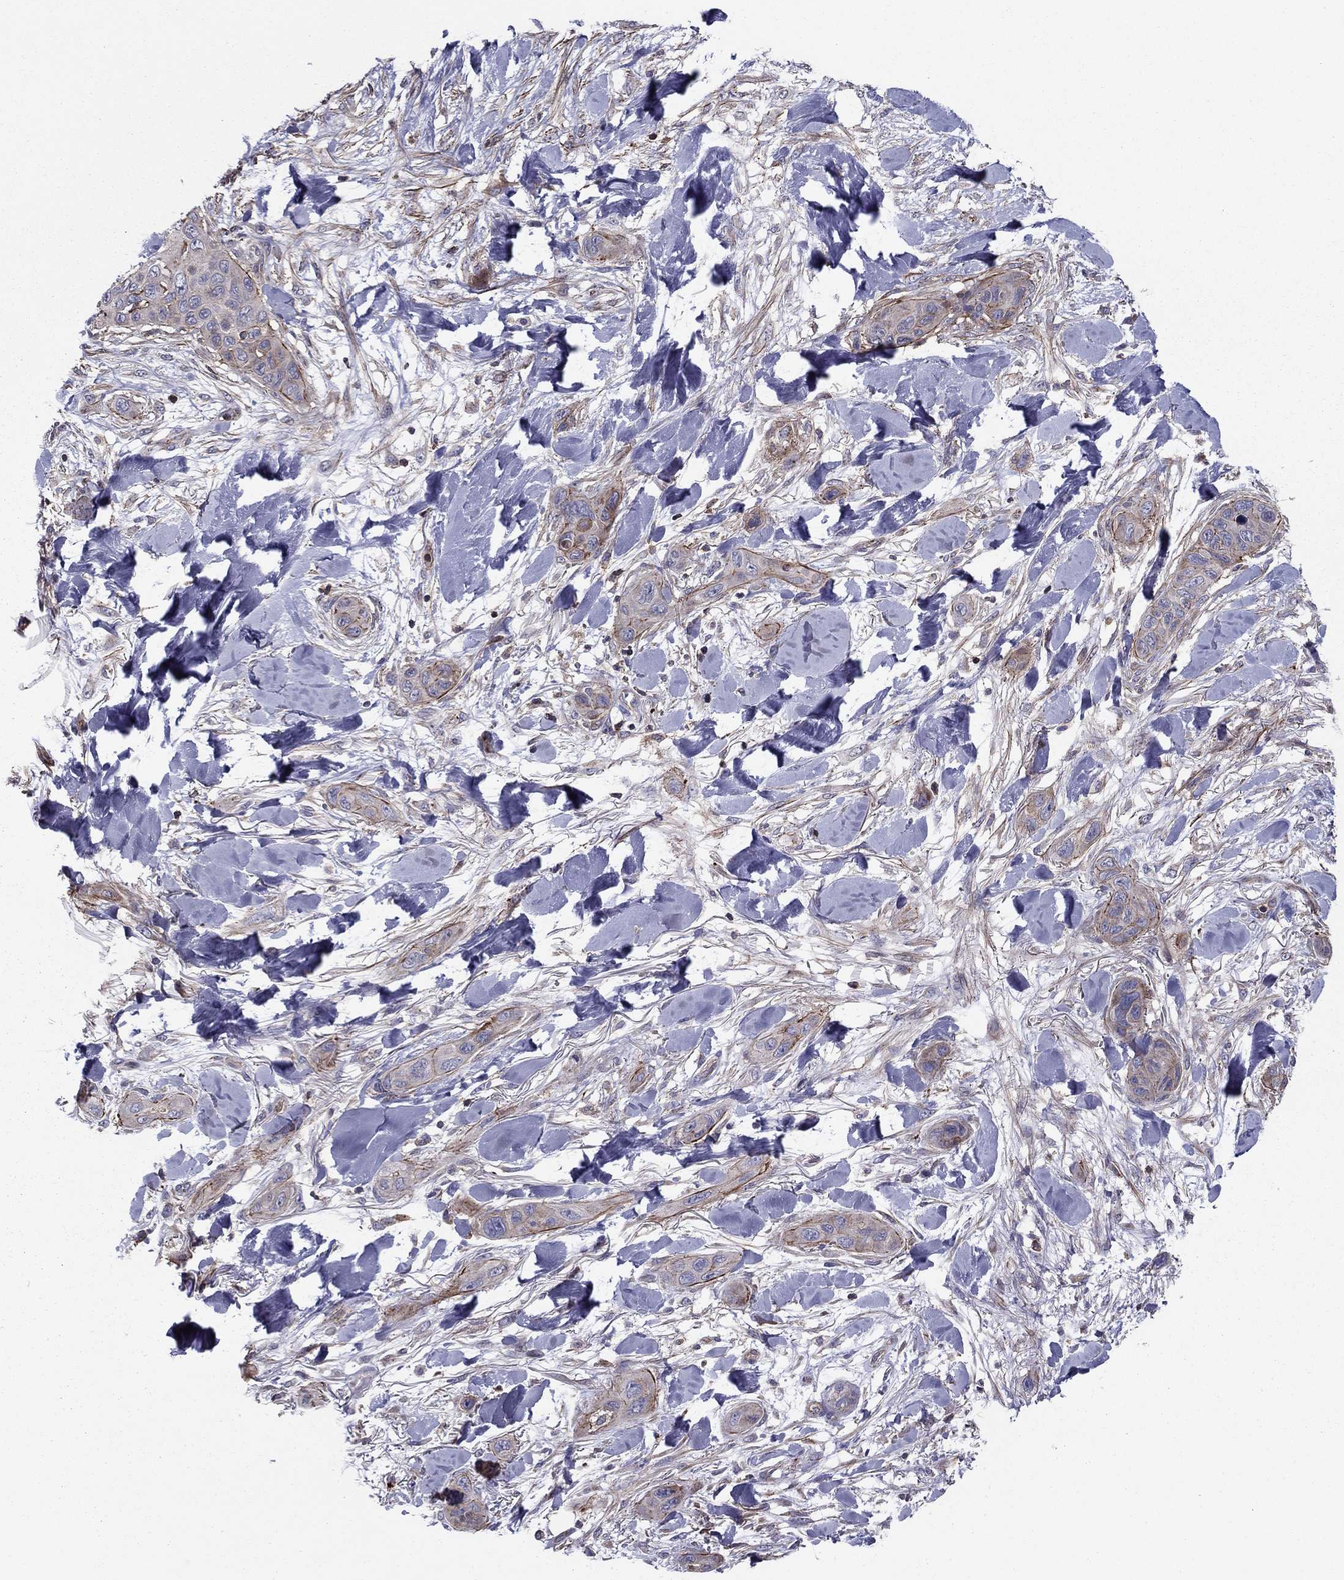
{"staining": {"intensity": "moderate", "quantity": "<25%", "location": "cytoplasmic/membranous"}, "tissue": "skin cancer", "cell_type": "Tumor cells", "image_type": "cancer", "snomed": [{"axis": "morphology", "description": "Squamous cell carcinoma, NOS"}, {"axis": "topography", "description": "Skin"}], "caption": "DAB immunohistochemical staining of human skin cancer (squamous cell carcinoma) displays moderate cytoplasmic/membranous protein positivity in about <25% of tumor cells. (DAB (3,3'-diaminobenzidine) IHC with brightfield microscopy, high magnification).", "gene": "ALG6", "patient": {"sex": "male", "age": 78}}